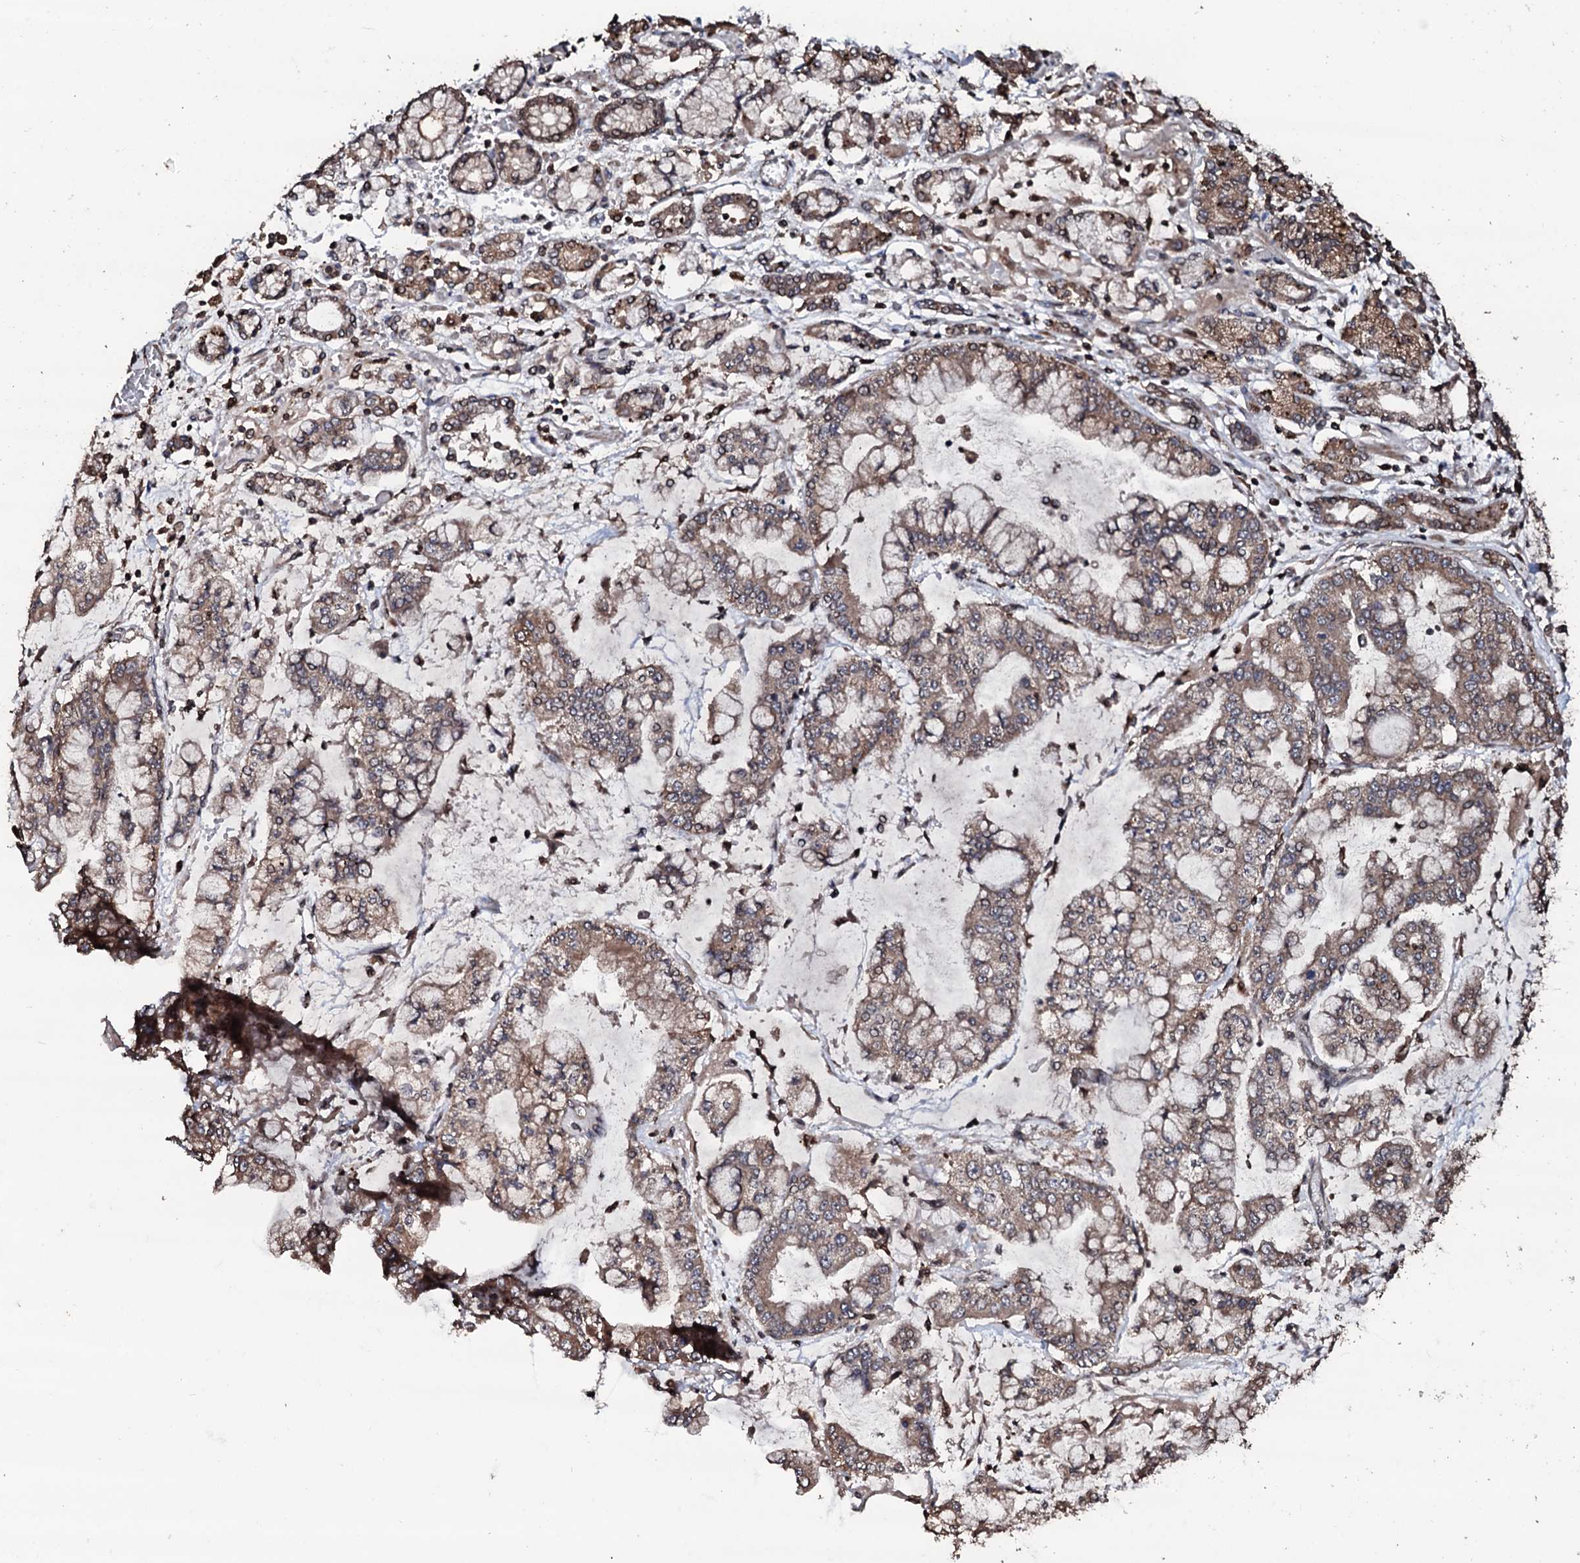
{"staining": {"intensity": "moderate", "quantity": ">75%", "location": "cytoplasmic/membranous"}, "tissue": "stomach cancer", "cell_type": "Tumor cells", "image_type": "cancer", "snomed": [{"axis": "morphology", "description": "Normal tissue, NOS"}, {"axis": "morphology", "description": "Adenocarcinoma, NOS"}, {"axis": "topography", "description": "Stomach, upper"}, {"axis": "topography", "description": "Stomach"}], "caption": "This is a photomicrograph of immunohistochemistry staining of adenocarcinoma (stomach), which shows moderate expression in the cytoplasmic/membranous of tumor cells.", "gene": "SDHAF2", "patient": {"sex": "male", "age": 76}}